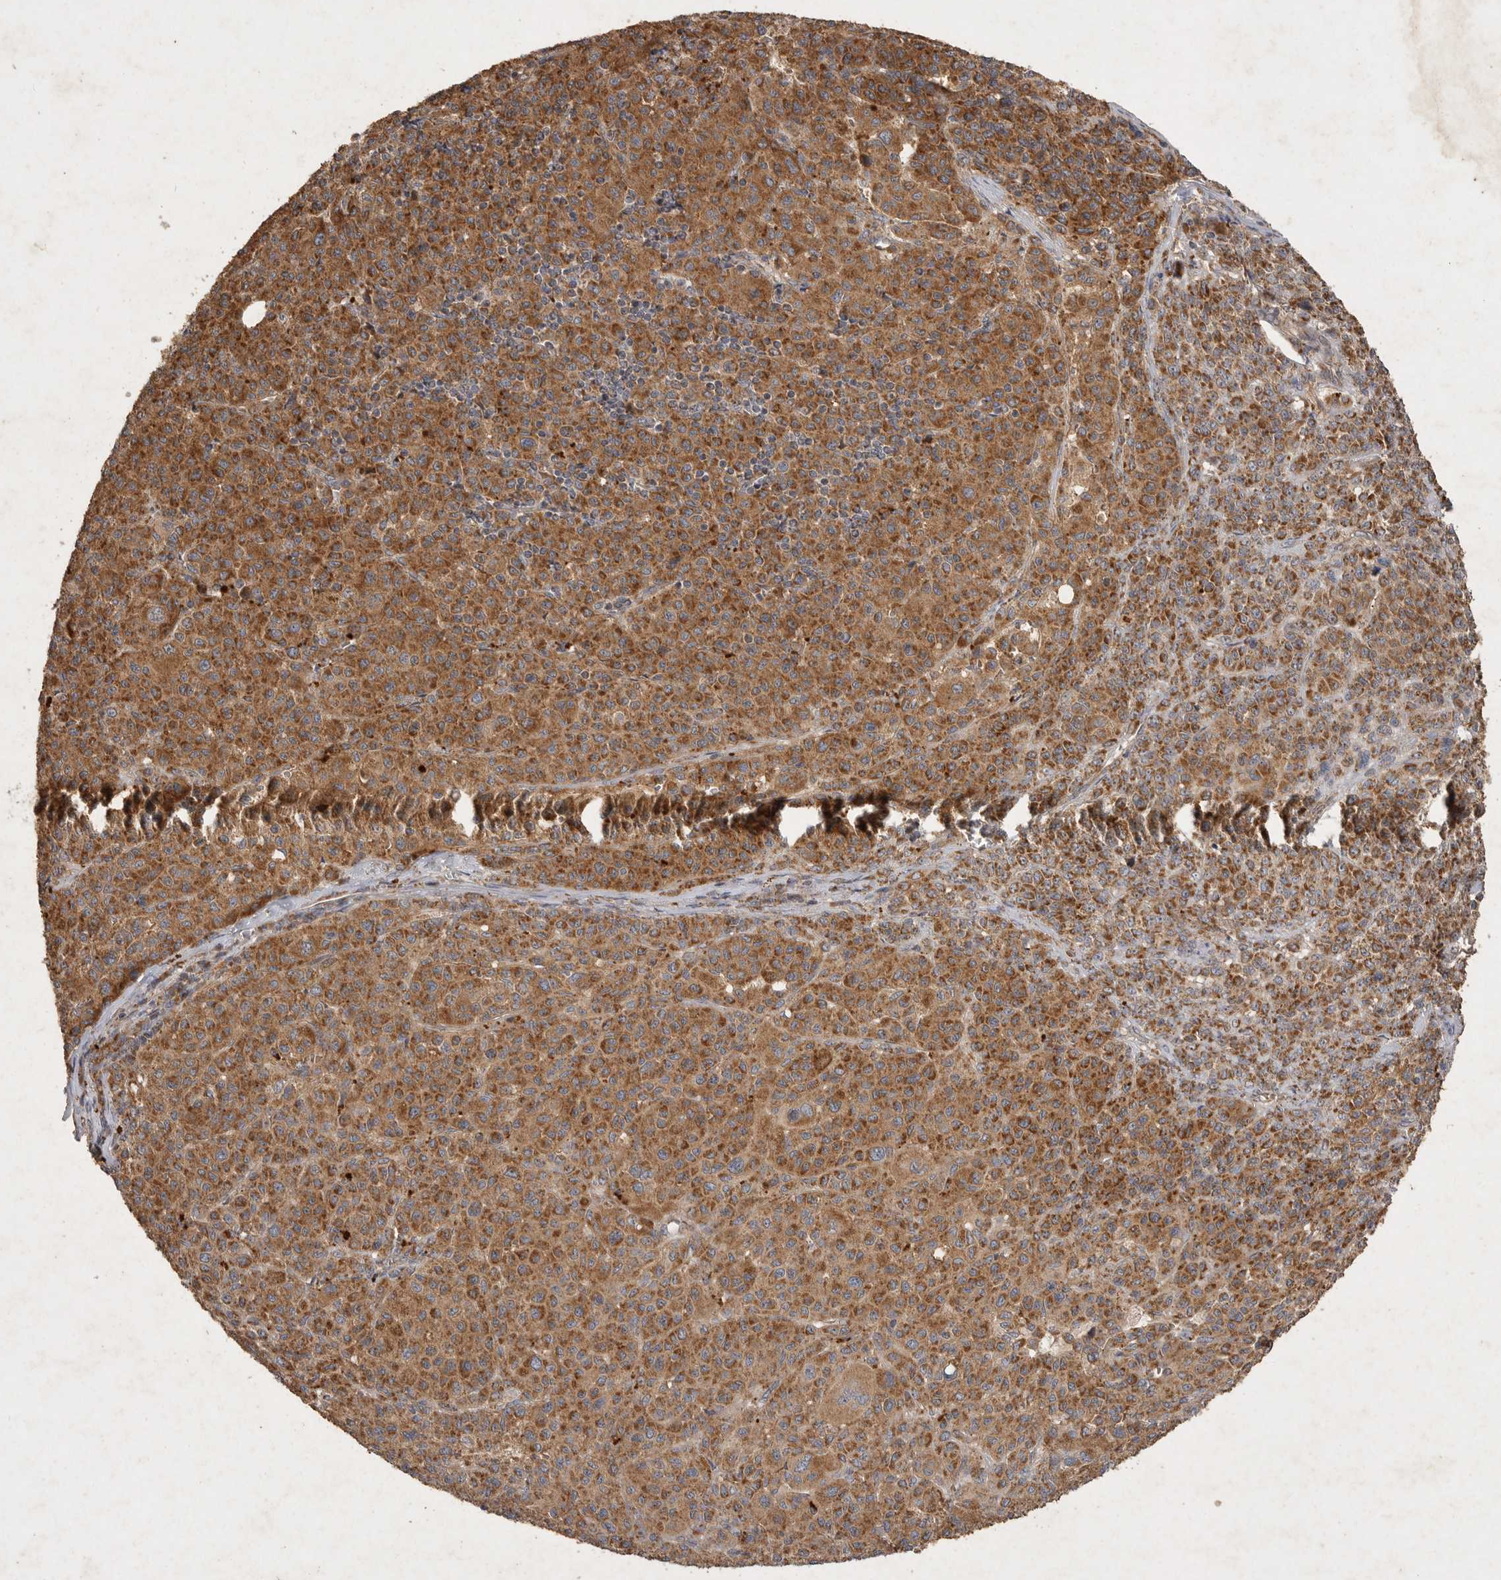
{"staining": {"intensity": "moderate", "quantity": ">75%", "location": "cytoplasmic/membranous"}, "tissue": "melanoma", "cell_type": "Tumor cells", "image_type": "cancer", "snomed": [{"axis": "morphology", "description": "Malignant melanoma, Metastatic site"}, {"axis": "topography", "description": "Skin"}], "caption": "Tumor cells display medium levels of moderate cytoplasmic/membranous positivity in about >75% of cells in human melanoma.", "gene": "MRPL41", "patient": {"sex": "female", "age": 74}}